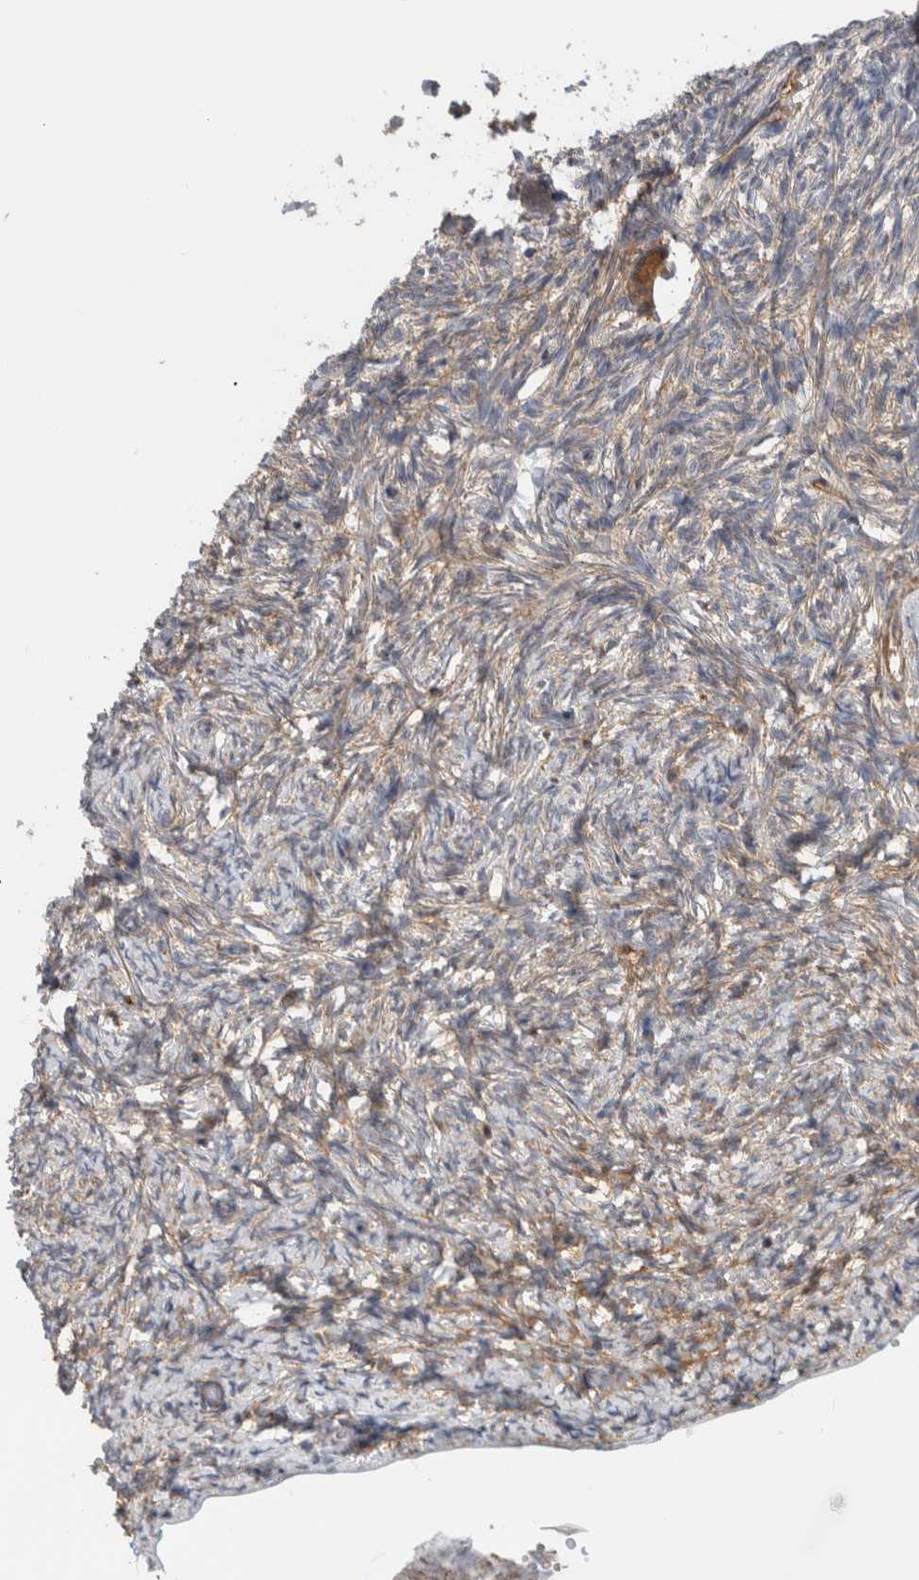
{"staining": {"intensity": "moderate", "quantity": ">75%", "location": "cytoplasmic/membranous"}, "tissue": "ovary", "cell_type": "Follicle cells", "image_type": "normal", "snomed": [{"axis": "morphology", "description": "Normal tissue, NOS"}, {"axis": "topography", "description": "Ovary"}], "caption": "Ovary stained with DAB immunohistochemistry (IHC) shows medium levels of moderate cytoplasmic/membranous positivity in approximately >75% of follicle cells. (brown staining indicates protein expression, while blue staining denotes nuclei).", "gene": "MPRIP", "patient": {"sex": "female", "age": 34}}